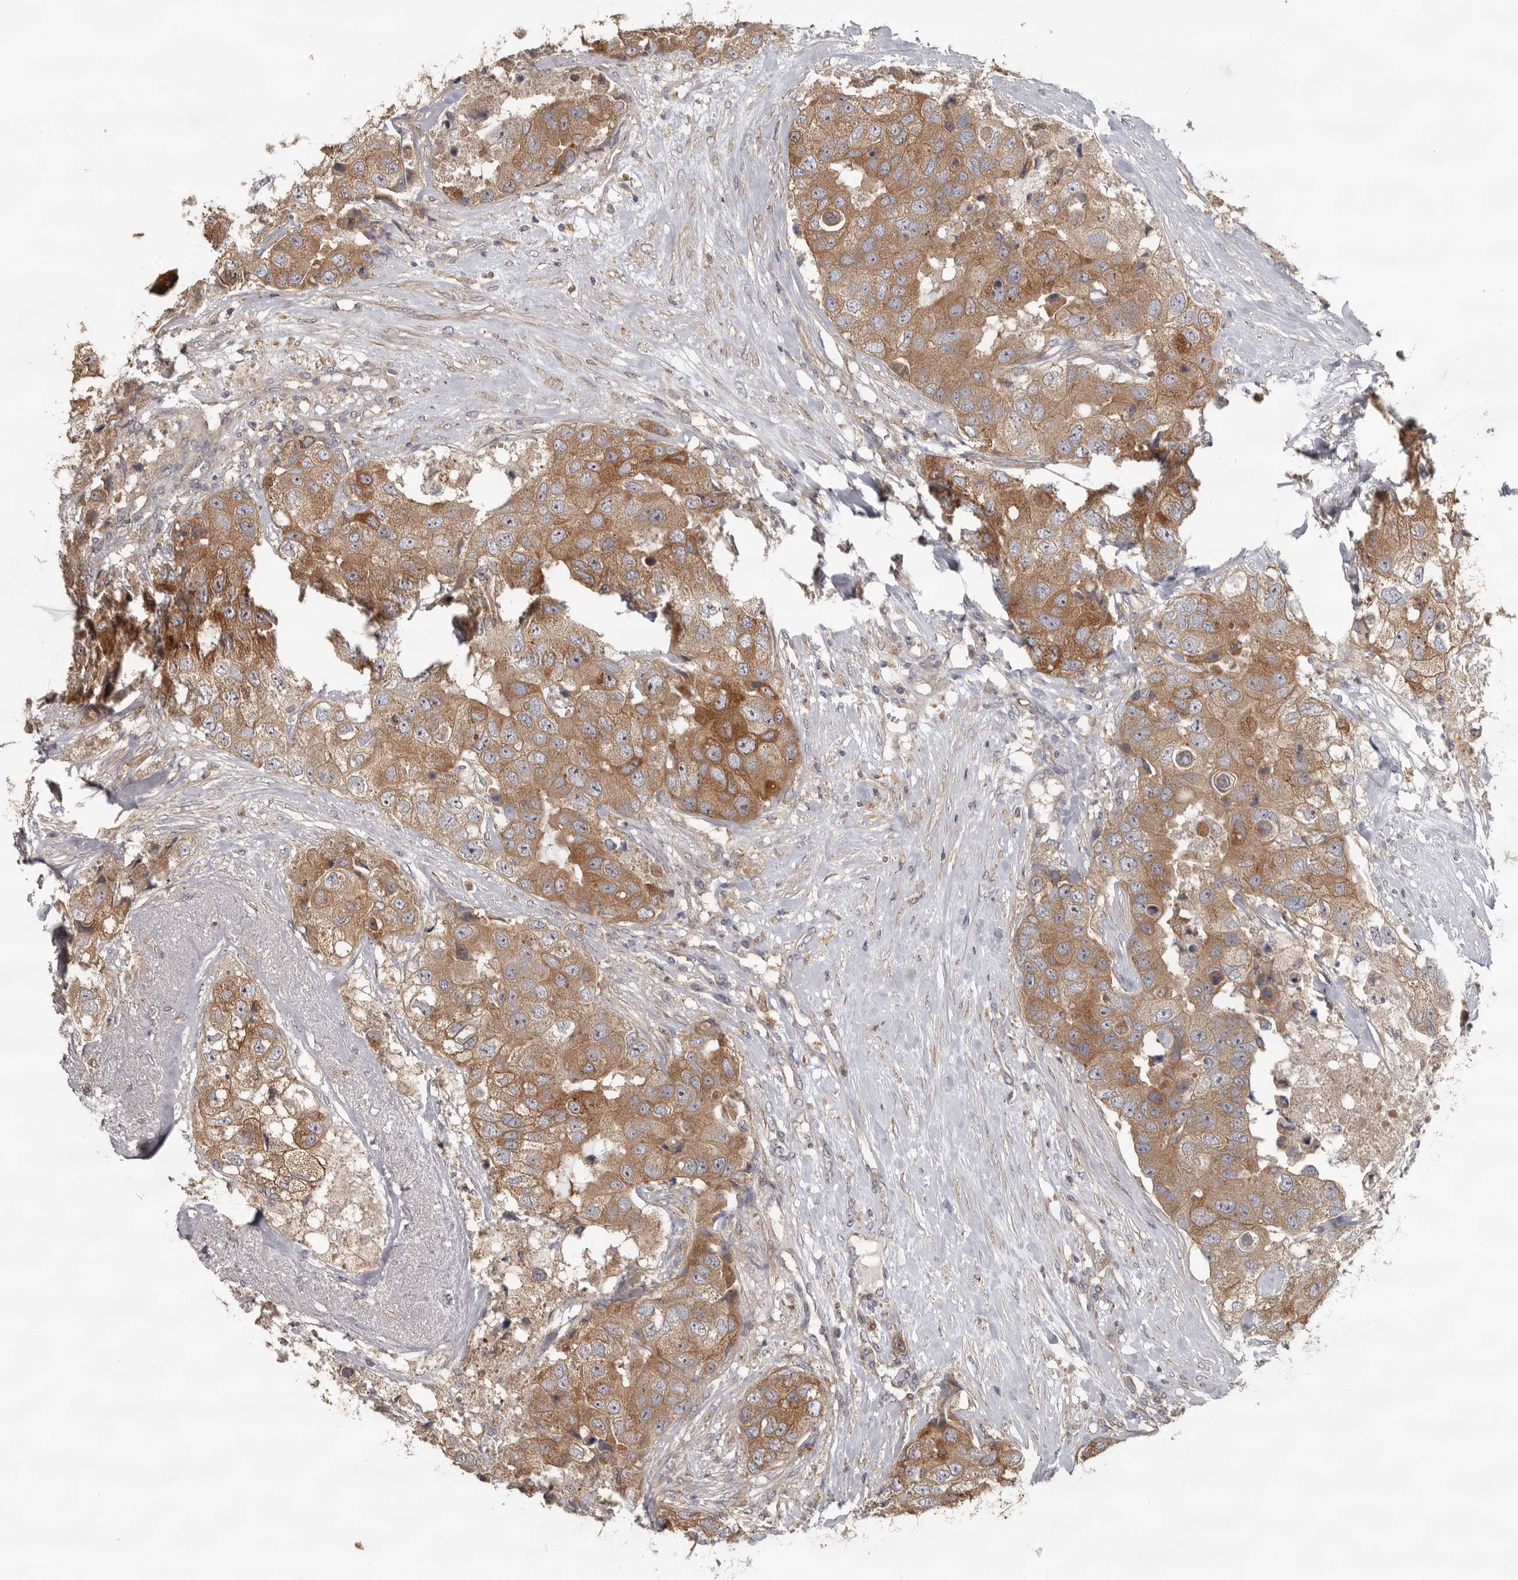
{"staining": {"intensity": "moderate", "quantity": ">75%", "location": "cytoplasmic/membranous"}, "tissue": "breast cancer", "cell_type": "Tumor cells", "image_type": "cancer", "snomed": [{"axis": "morphology", "description": "Duct carcinoma"}, {"axis": "topography", "description": "Breast"}], "caption": "This histopathology image demonstrates breast cancer stained with immunohistochemistry to label a protein in brown. The cytoplasmic/membranous of tumor cells show moderate positivity for the protein. Nuclei are counter-stained blue.", "gene": "HINT3", "patient": {"sex": "female", "age": 62}}